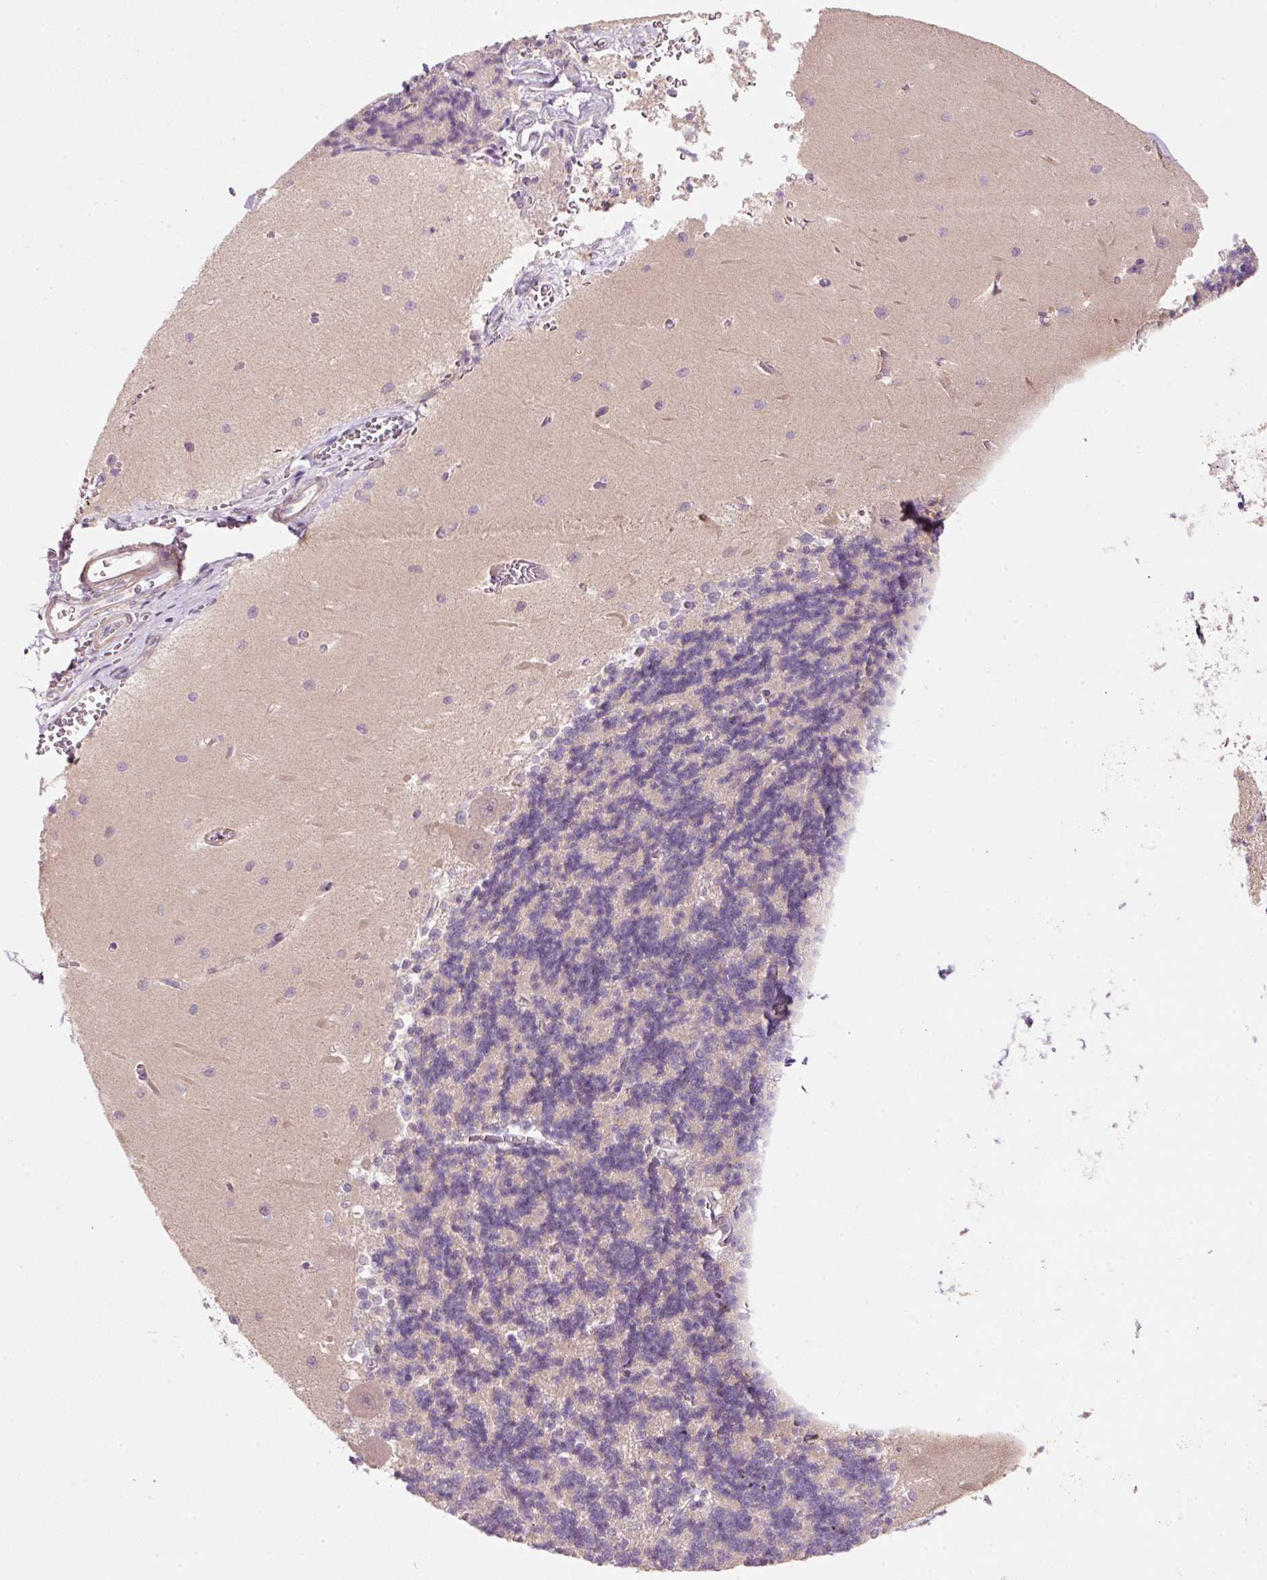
{"staining": {"intensity": "negative", "quantity": "none", "location": "none"}, "tissue": "cerebellum", "cell_type": "Cells in granular layer", "image_type": "normal", "snomed": [{"axis": "morphology", "description": "Normal tissue, NOS"}, {"axis": "topography", "description": "Cerebellum"}], "caption": "Image shows no significant protein expression in cells in granular layer of benign cerebellum.", "gene": "TIRAP", "patient": {"sex": "male", "age": 37}}